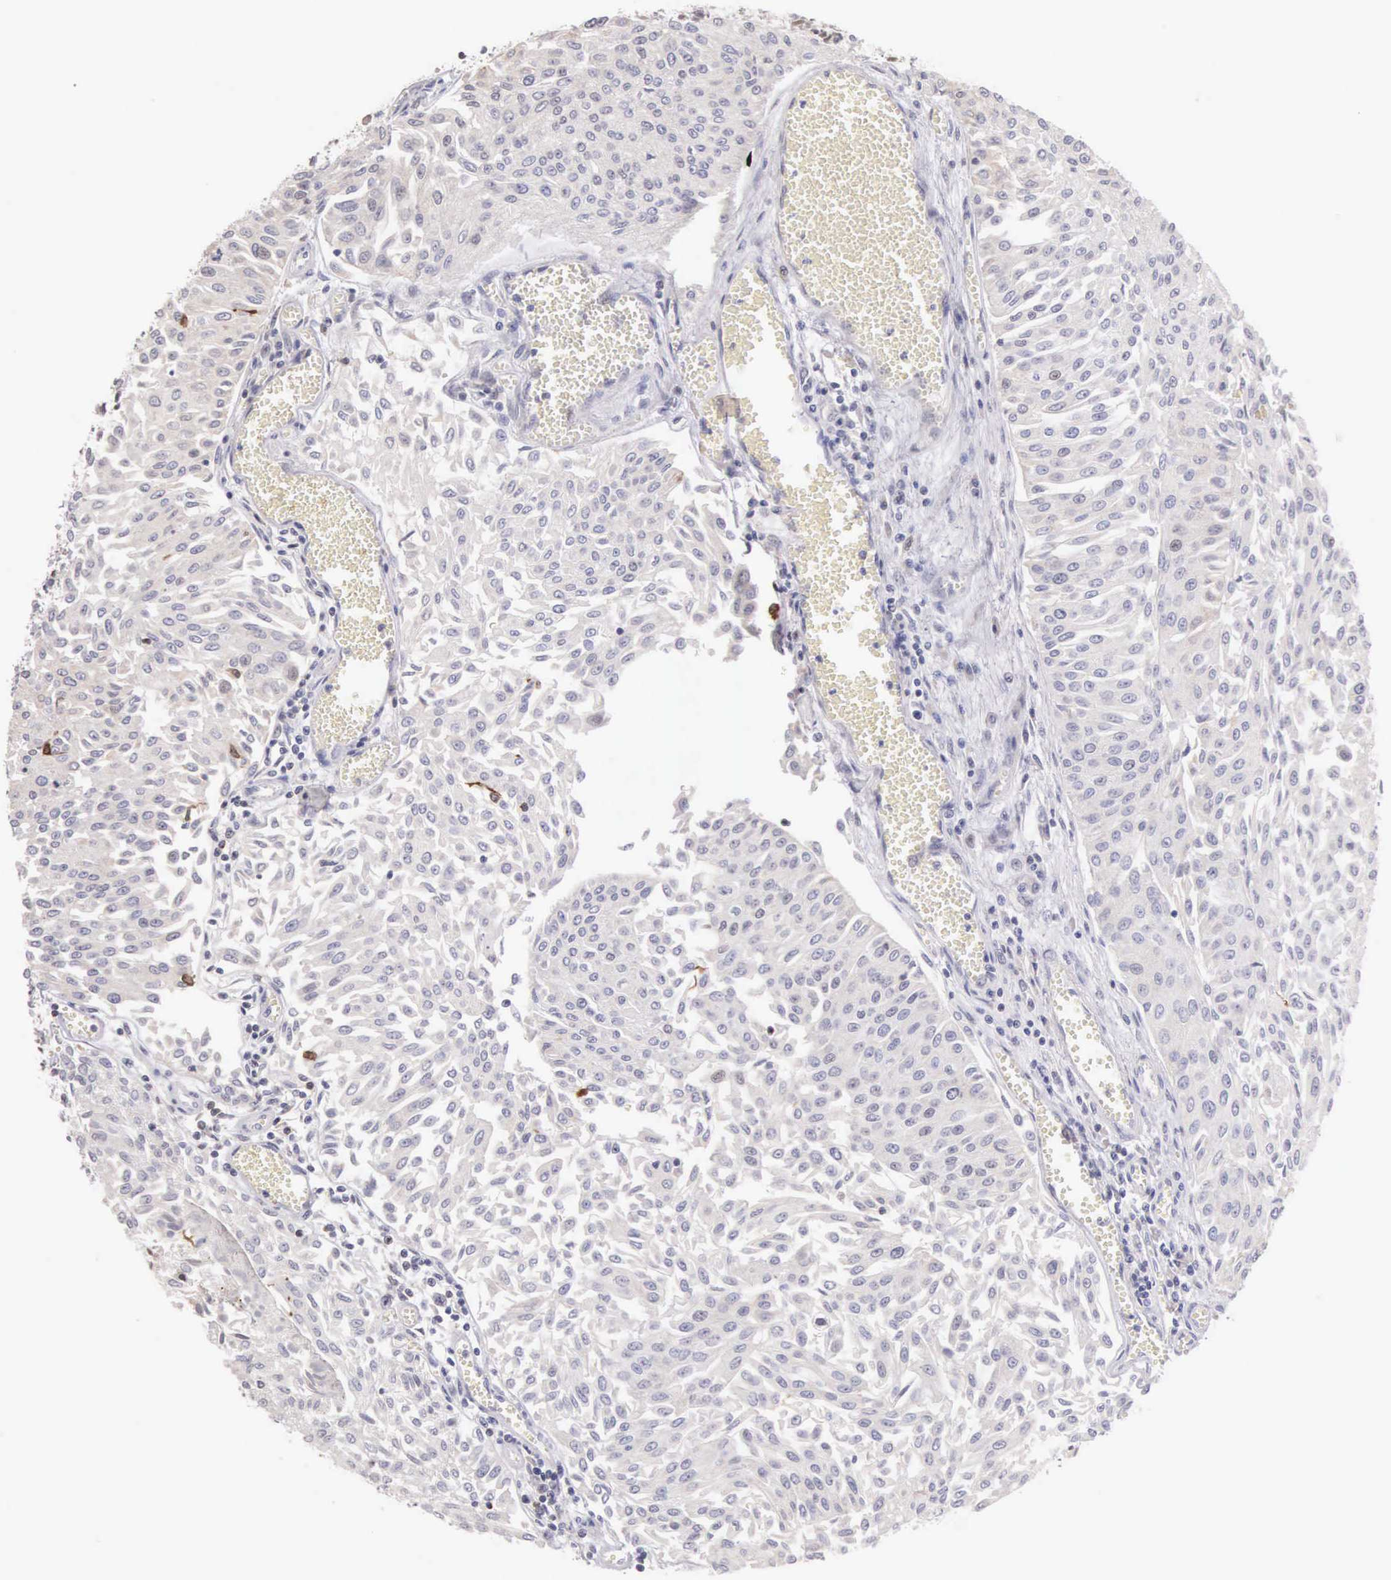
{"staining": {"intensity": "strong", "quantity": "<25%", "location": "cytoplasmic/membranous,nuclear"}, "tissue": "urothelial cancer", "cell_type": "Tumor cells", "image_type": "cancer", "snomed": [{"axis": "morphology", "description": "Urothelial carcinoma, Low grade"}, {"axis": "topography", "description": "Urinary bladder"}], "caption": "Protein positivity by immunohistochemistry reveals strong cytoplasmic/membranous and nuclear expression in about <25% of tumor cells in low-grade urothelial carcinoma. The staining was performed using DAB, with brown indicating positive protein expression. Nuclei are stained blue with hematoxylin.", "gene": "HMGXB4", "patient": {"sex": "male", "age": 86}}